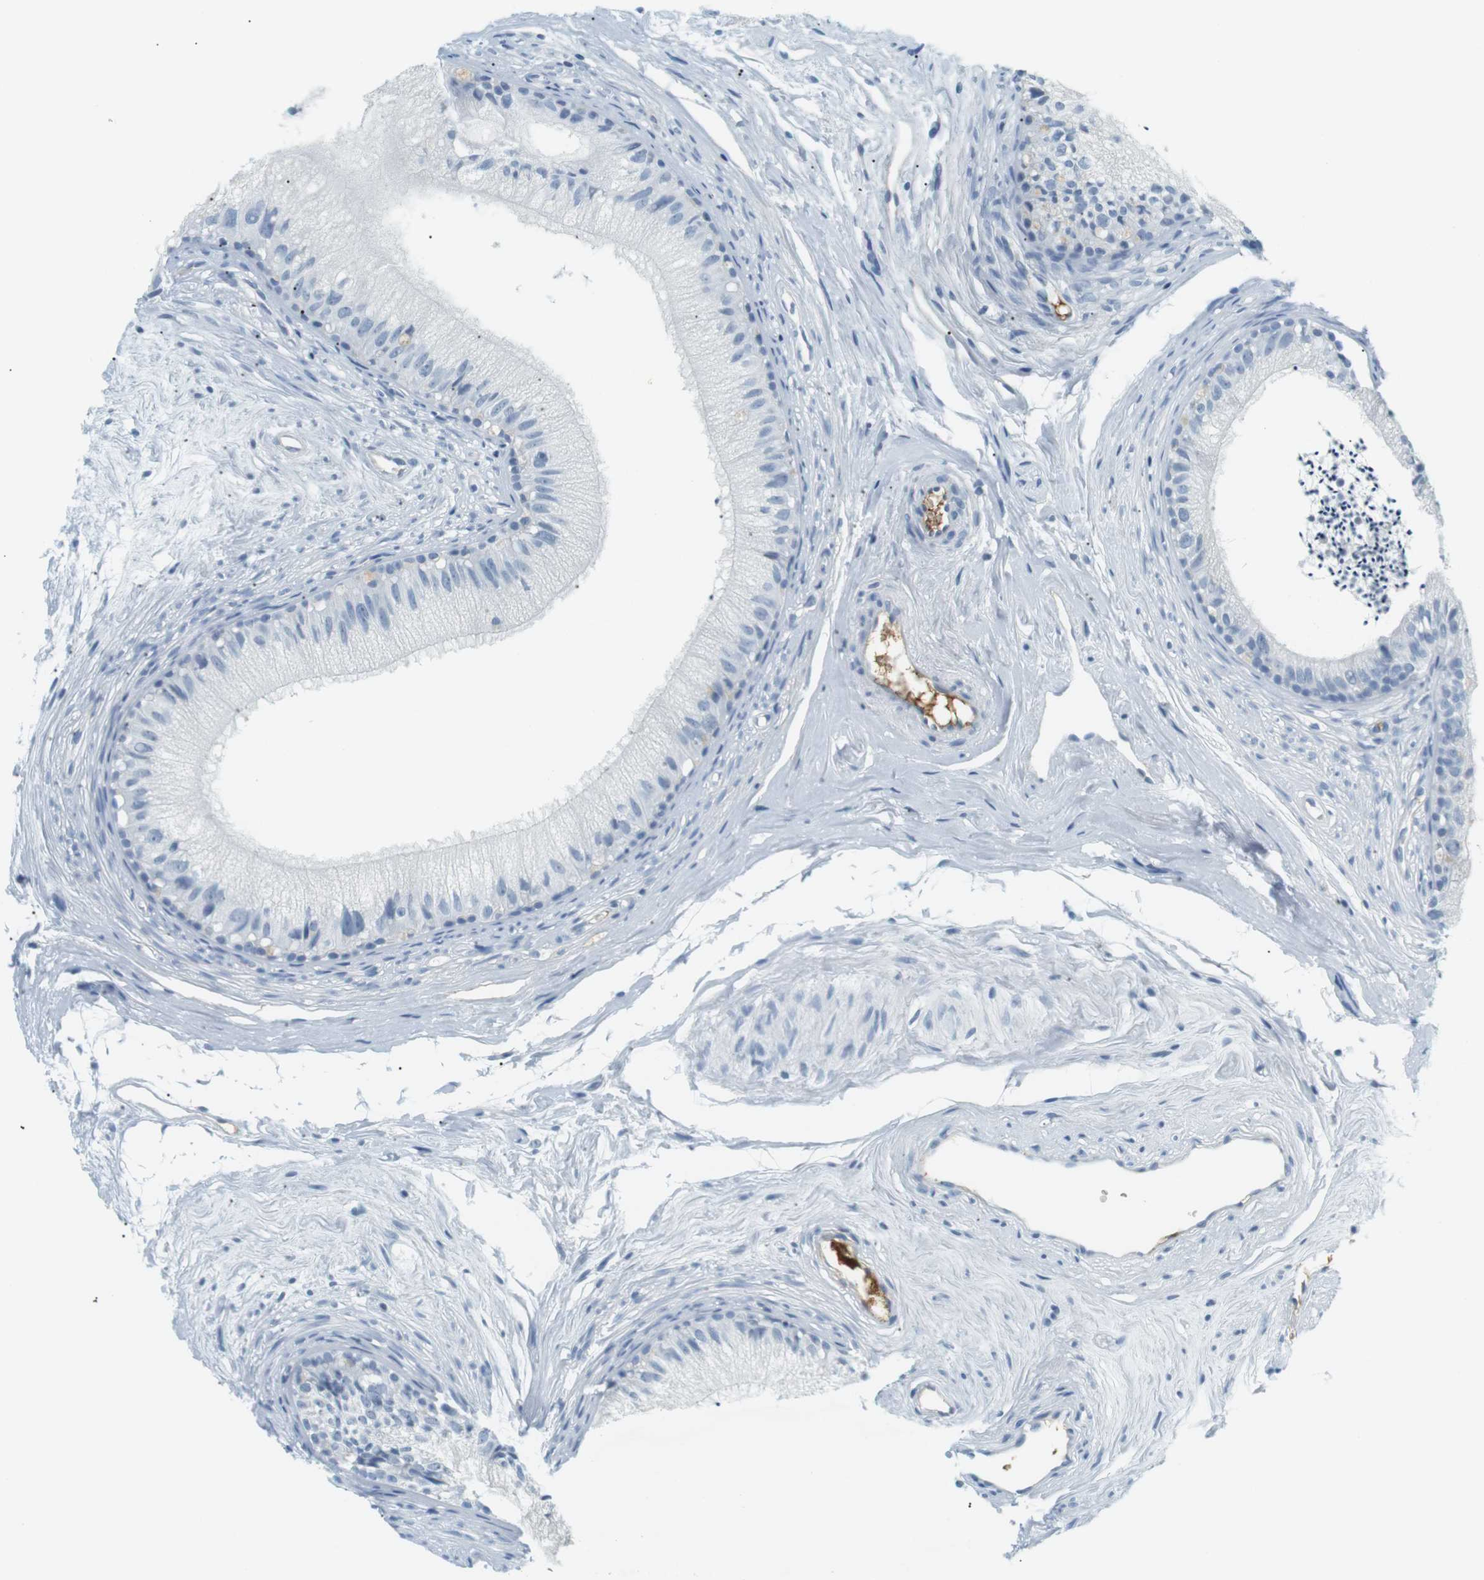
{"staining": {"intensity": "negative", "quantity": "none", "location": "none"}, "tissue": "epididymis", "cell_type": "Glandular cells", "image_type": "normal", "snomed": [{"axis": "morphology", "description": "Normal tissue, NOS"}, {"axis": "topography", "description": "Epididymis"}], "caption": "Immunohistochemical staining of normal human epididymis reveals no significant positivity in glandular cells. The staining is performed using DAB brown chromogen with nuclei counter-stained in using hematoxylin.", "gene": "APOB", "patient": {"sex": "male", "age": 56}}